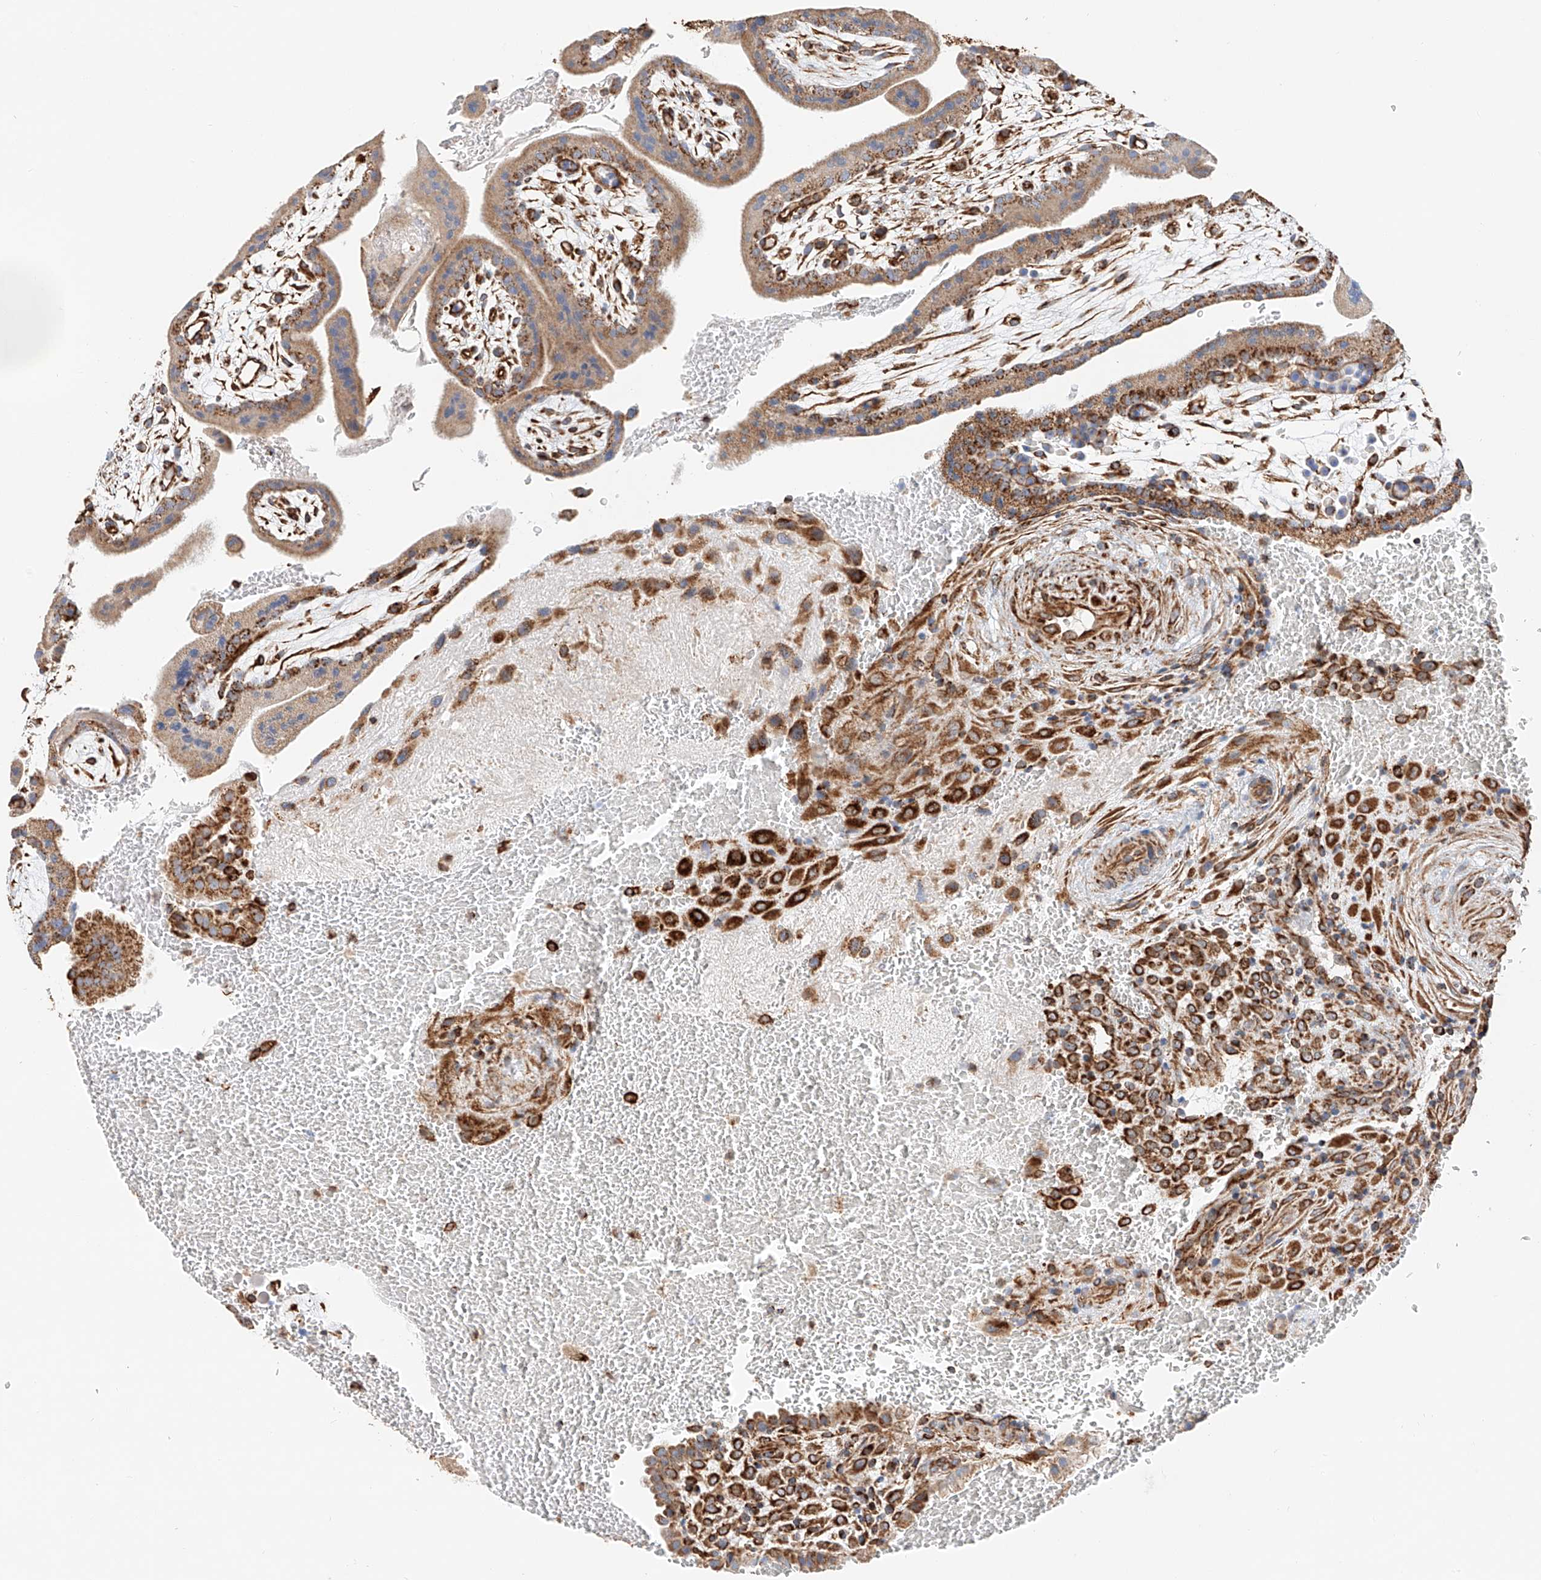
{"staining": {"intensity": "strong", "quantity": ">75%", "location": "cytoplasmic/membranous"}, "tissue": "placenta", "cell_type": "Decidual cells", "image_type": "normal", "snomed": [{"axis": "morphology", "description": "Normal tissue, NOS"}, {"axis": "topography", "description": "Placenta"}], "caption": "This is a histology image of immunohistochemistry (IHC) staining of unremarkable placenta, which shows strong staining in the cytoplasmic/membranous of decidual cells.", "gene": "NDUFV3", "patient": {"sex": "female", "age": 35}}